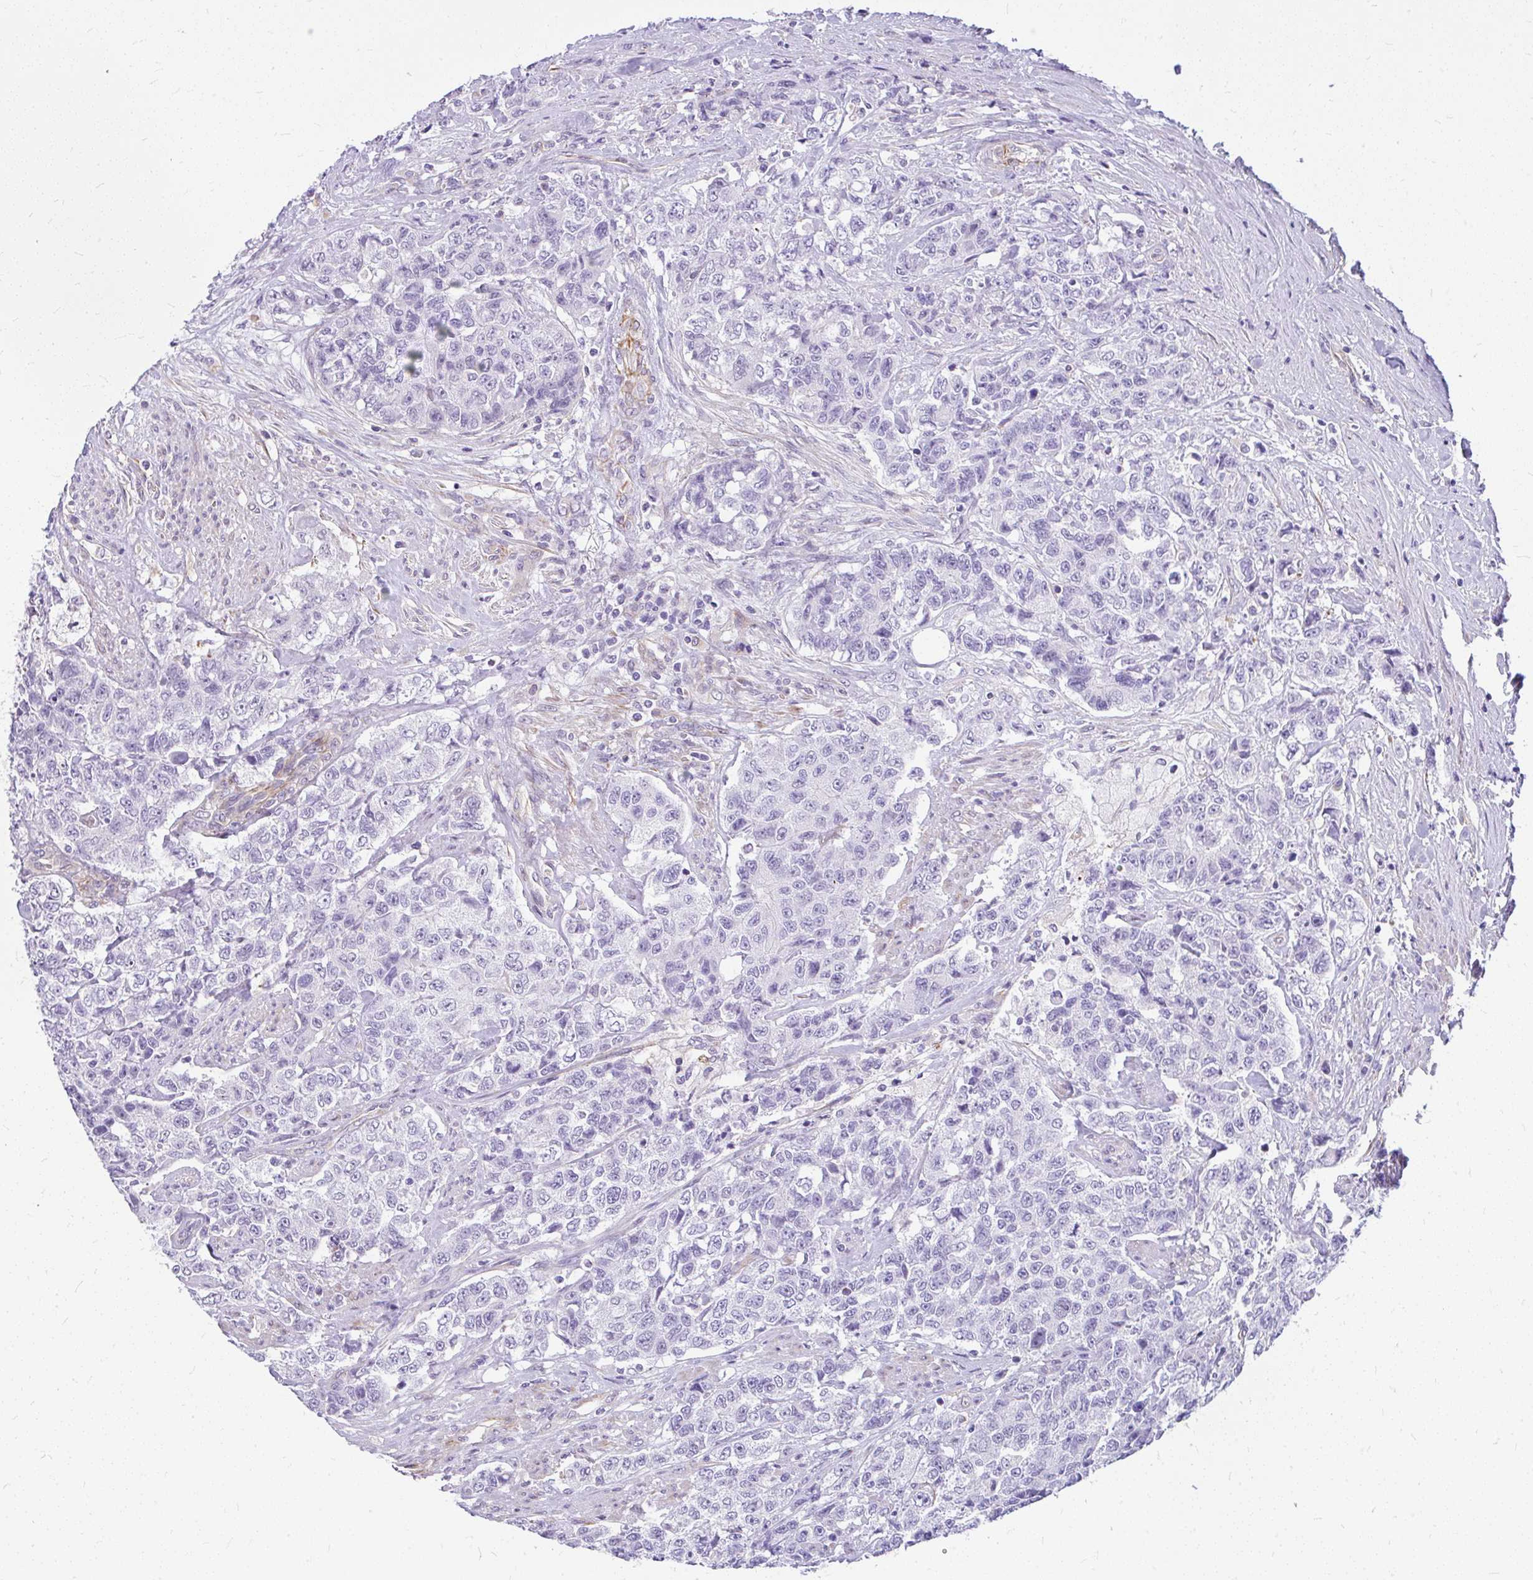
{"staining": {"intensity": "negative", "quantity": "none", "location": "none"}, "tissue": "urothelial cancer", "cell_type": "Tumor cells", "image_type": "cancer", "snomed": [{"axis": "morphology", "description": "Urothelial carcinoma, High grade"}, {"axis": "topography", "description": "Urinary bladder"}], "caption": "IHC histopathology image of neoplastic tissue: human urothelial cancer stained with DAB exhibits no significant protein staining in tumor cells. (Stains: DAB (3,3'-diaminobenzidine) immunohistochemistry (IHC) with hematoxylin counter stain, Microscopy: brightfield microscopy at high magnification).", "gene": "FAM83C", "patient": {"sex": "female", "age": 78}}